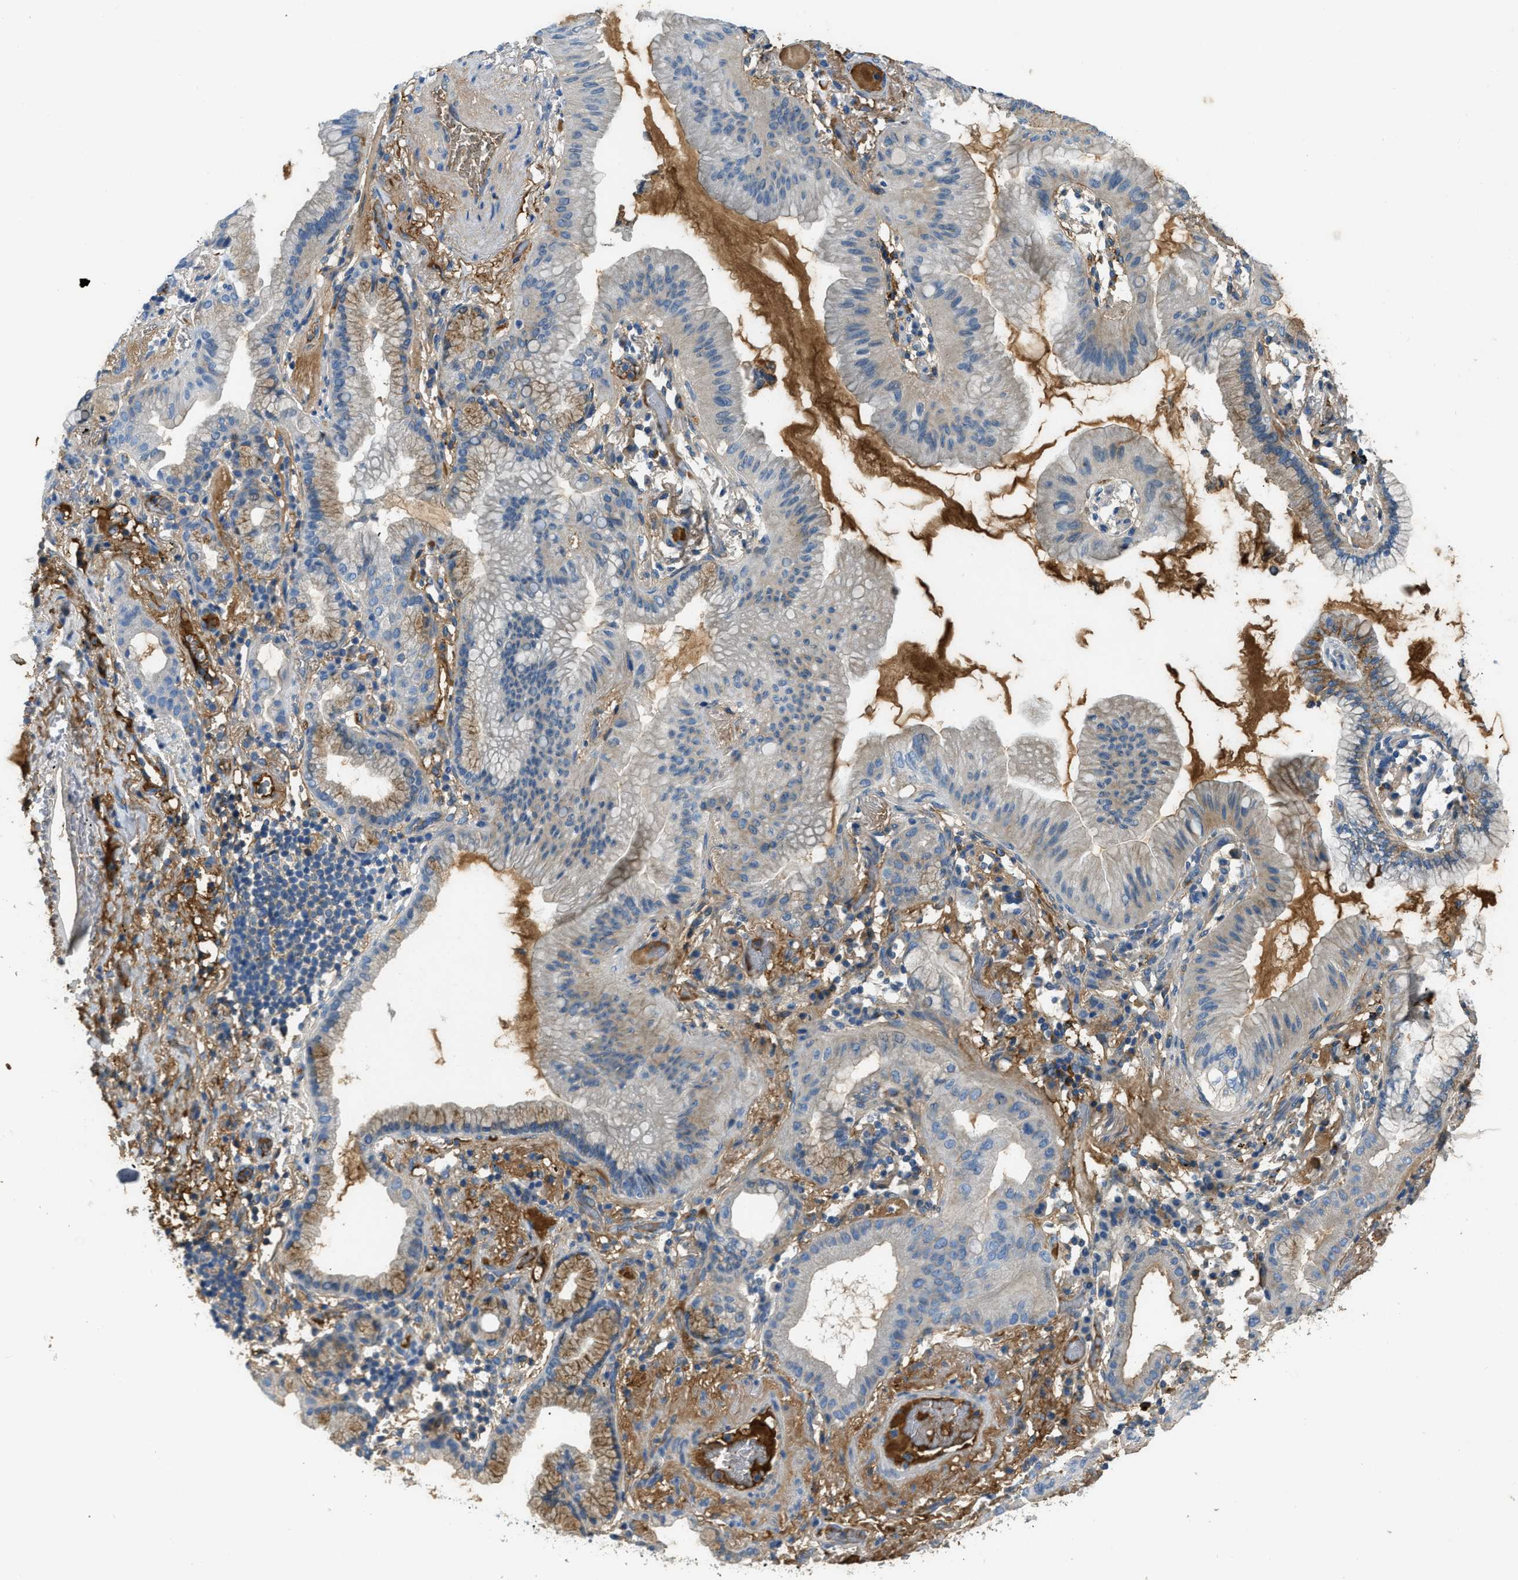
{"staining": {"intensity": "moderate", "quantity": "<25%", "location": "cytoplasmic/membranous"}, "tissue": "lung cancer", "cell_type": "Tumor cells", "image_type": "cancer", "snomed": [{"axis": "morphology", "description": "Normal tissue, NOS"}, {"axis": "morphology", "description": "Adenocarcinoma, NOS"}, {"axis": "topography", "description": "Bronchus"}, {"axis": "topography", "description": "Lung"}], "caption": "Immunohistochemical staining of human adenocarcinoma (lung) displays low levels of moderate cytoplasmic/membranous positivity in approximately <25% of tumor cells.", "gene": "STC1", "patient": {"sex": "female", "age": 70}}